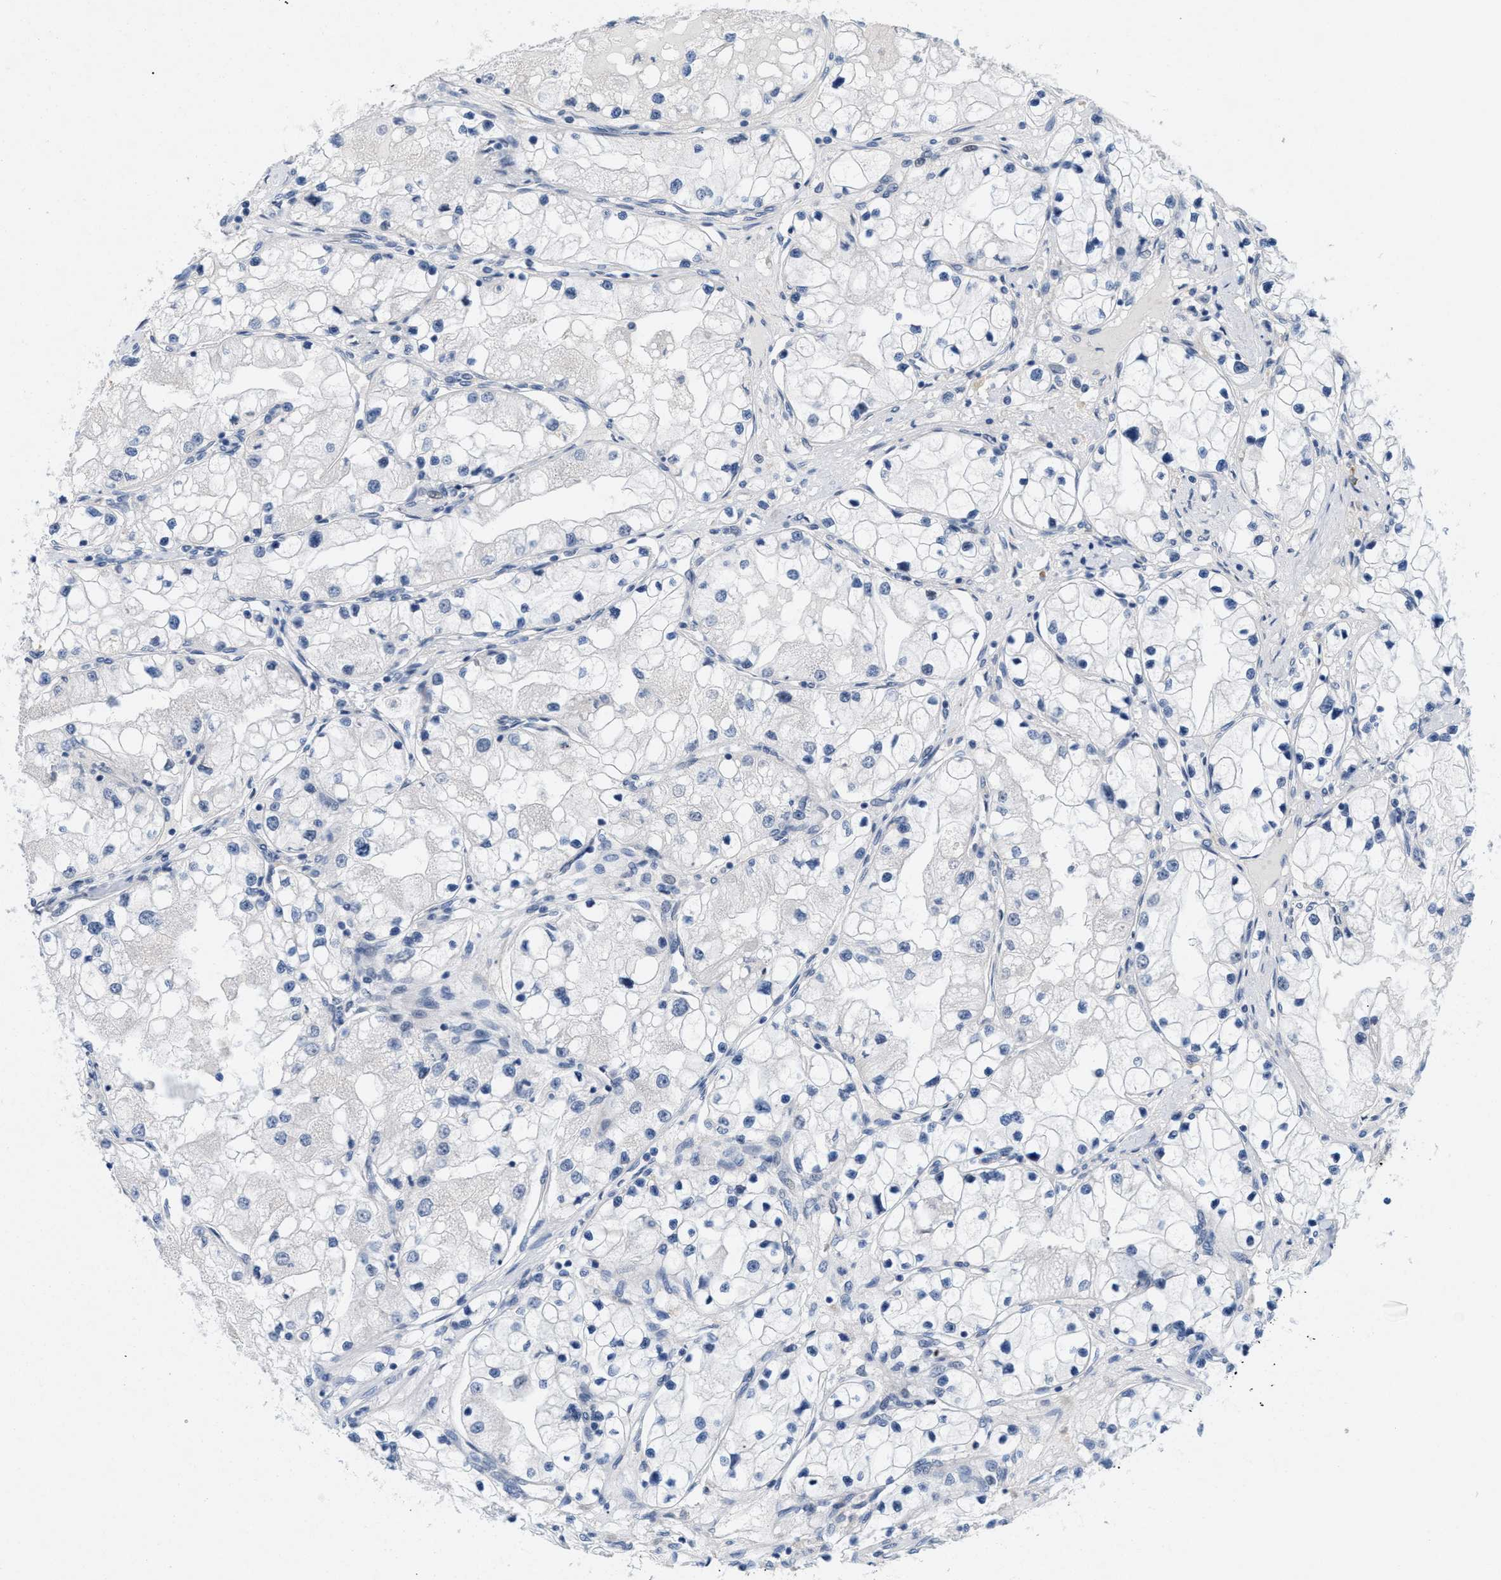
{"staining": {"intensity": "negative", "quantity": "none", "location": "none"}, "tissue": "renal cancer", "cell_type": "Tumor cells", "image_type": "cancer", "snomed": [{"axis": "morphology", "description": "Adenocarcinoma, NOS"}, {"axis": "topography", "description": "Kidney"}], "caption": "Immunohistochemistry (IHC) of renal adenocarcinoma reveals no staining in tumor cells.", "gene": "WIPI2", "patient": {"sex": "male", "age": 68}}